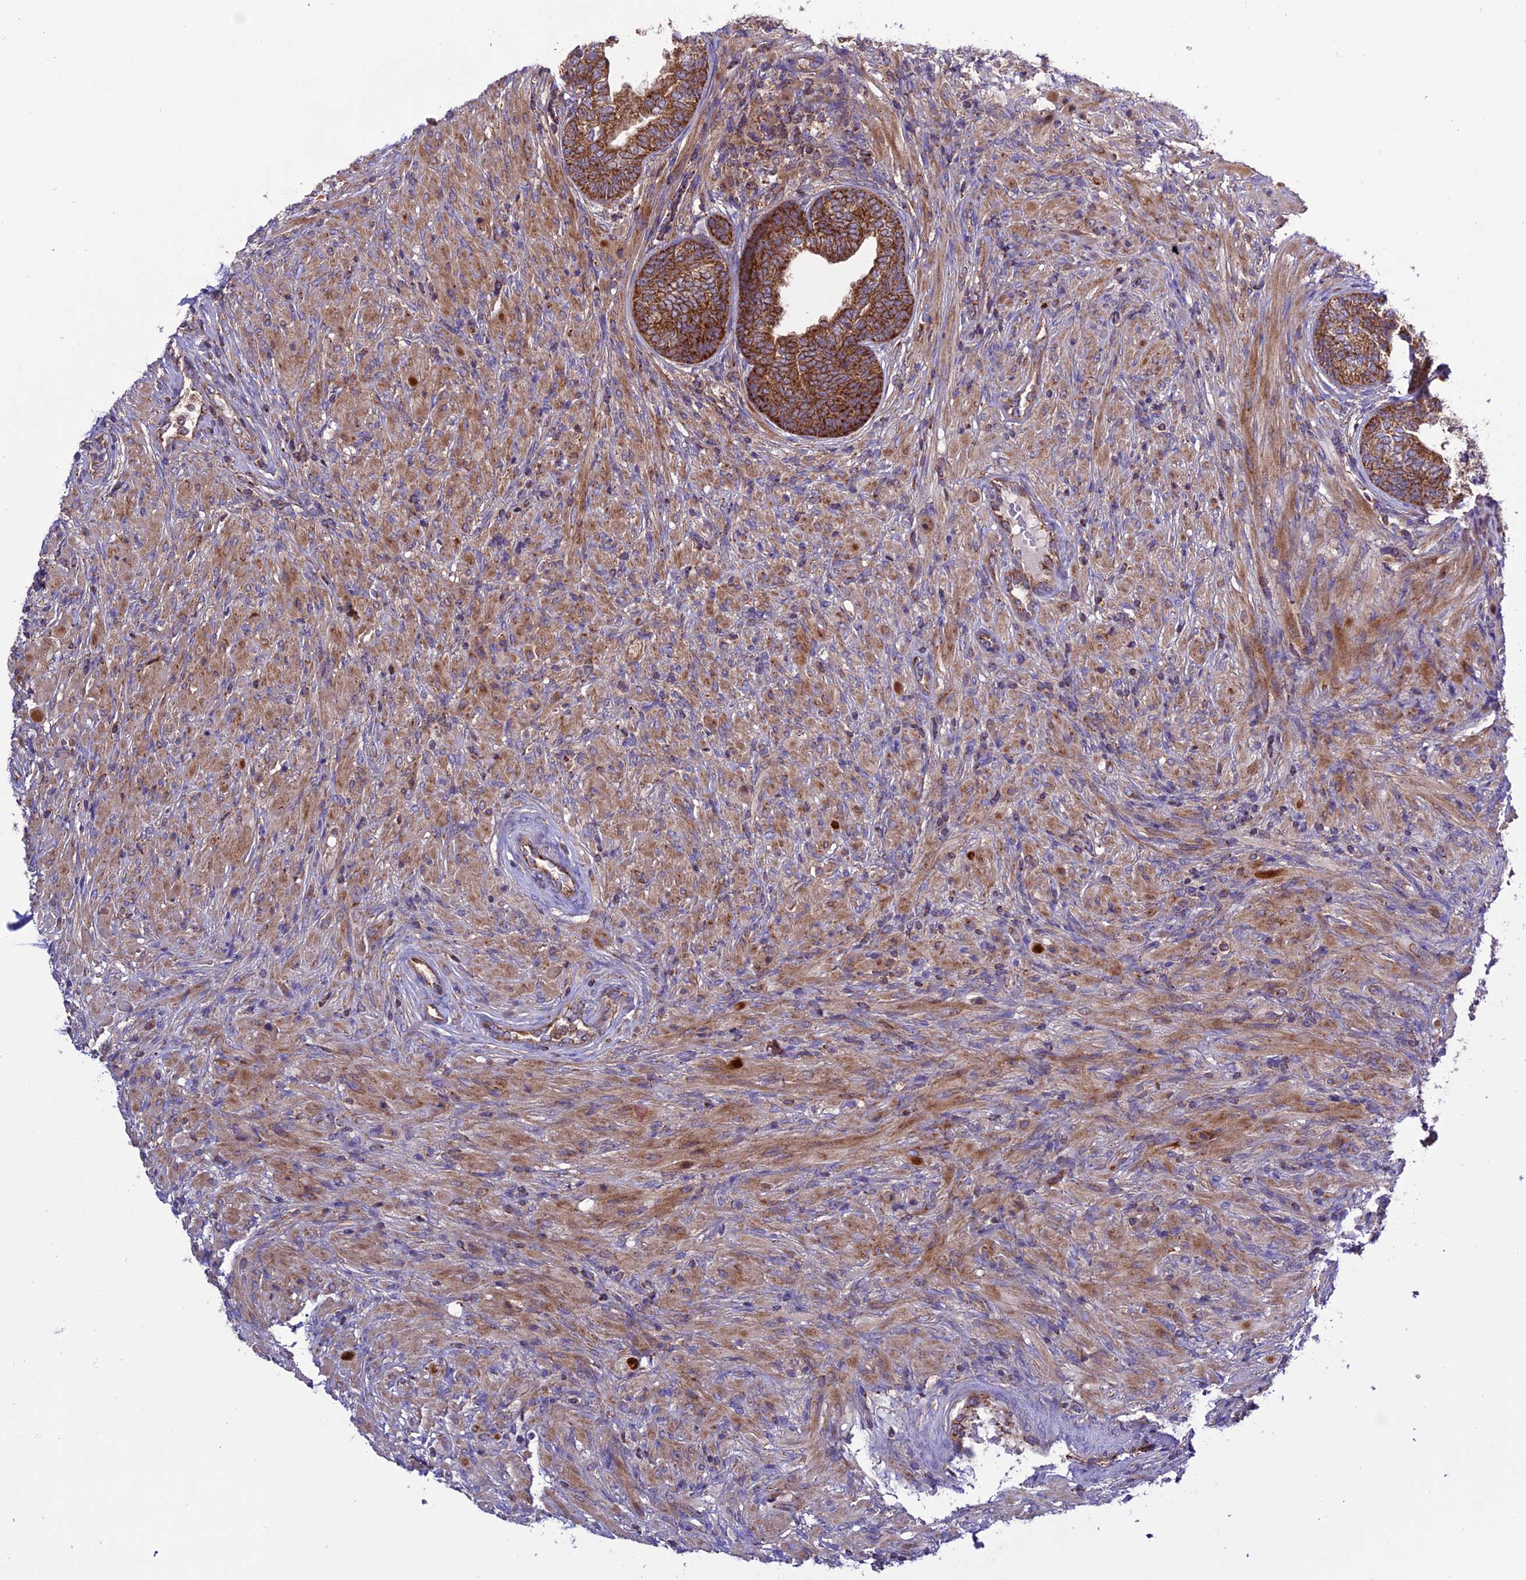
{"staining": {"intensity": "strong", "quantity": "25%-75%", "location": "cytoplasmic/membranous"}, "tissue": "prostate", "cell_type": "Glandular cells", "image_type": "normal", "snomed": [{"axis": "morphology", "description": "Normal tissue, NOS"}, {"axis": "topography", "description": "Prostate"}], "caption": "IHC image of unremarkable prostate: prostate stained using IHC exhibits high levels of strong protein expression localized specifically in the cytoplasmic/membranous of glandular cells, appearing as a cytoplasmic/membranous brown color.", "gene": "MRPS9", "patient": {"sex": "male", "age": 76}}